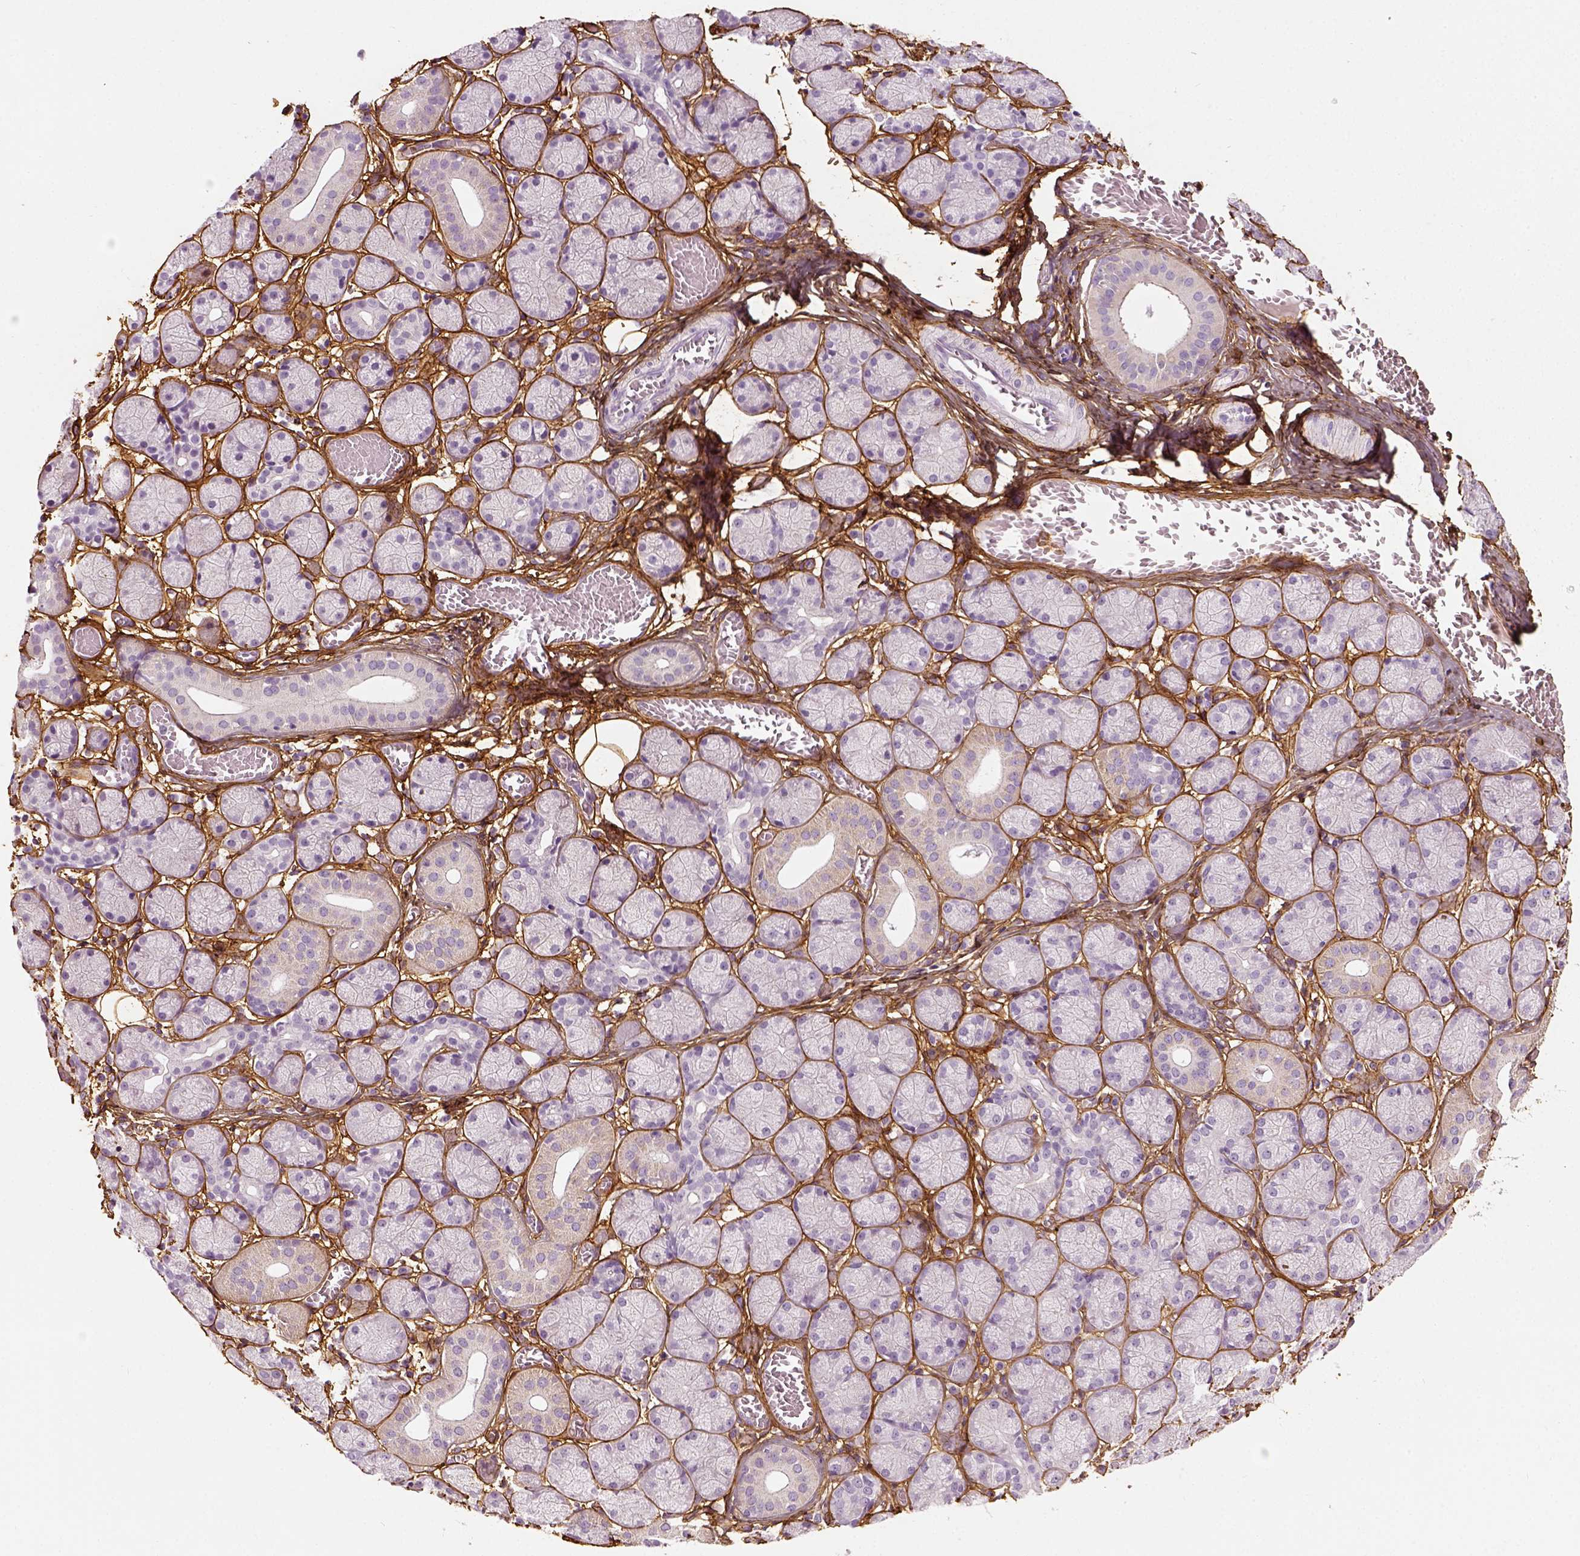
{"staining": {"intensity": "negative", "quantity": "none", "location": "none"}, "tissue": "salivary gland", "cell_type": "Glandular cells", "image_type": "normal", "snomed": [{"axis": "morphology", "description": "Normal tissue, NOS"}, {"axis": "topography", "description": "Salivary gland"}, {"axis": "topography", "description": "Peripheral nerve tissue"}], "caption": "Glandular cells are negative for brown protein staining in benign salivary gland. The staining is performed using DAB (3,3'-diaminobenzidine) brown chromogen with nuclei counter-stained in using hematoxylin.", "gene": "COL6A2", "patient": {"sex": "female", "age": 24}}